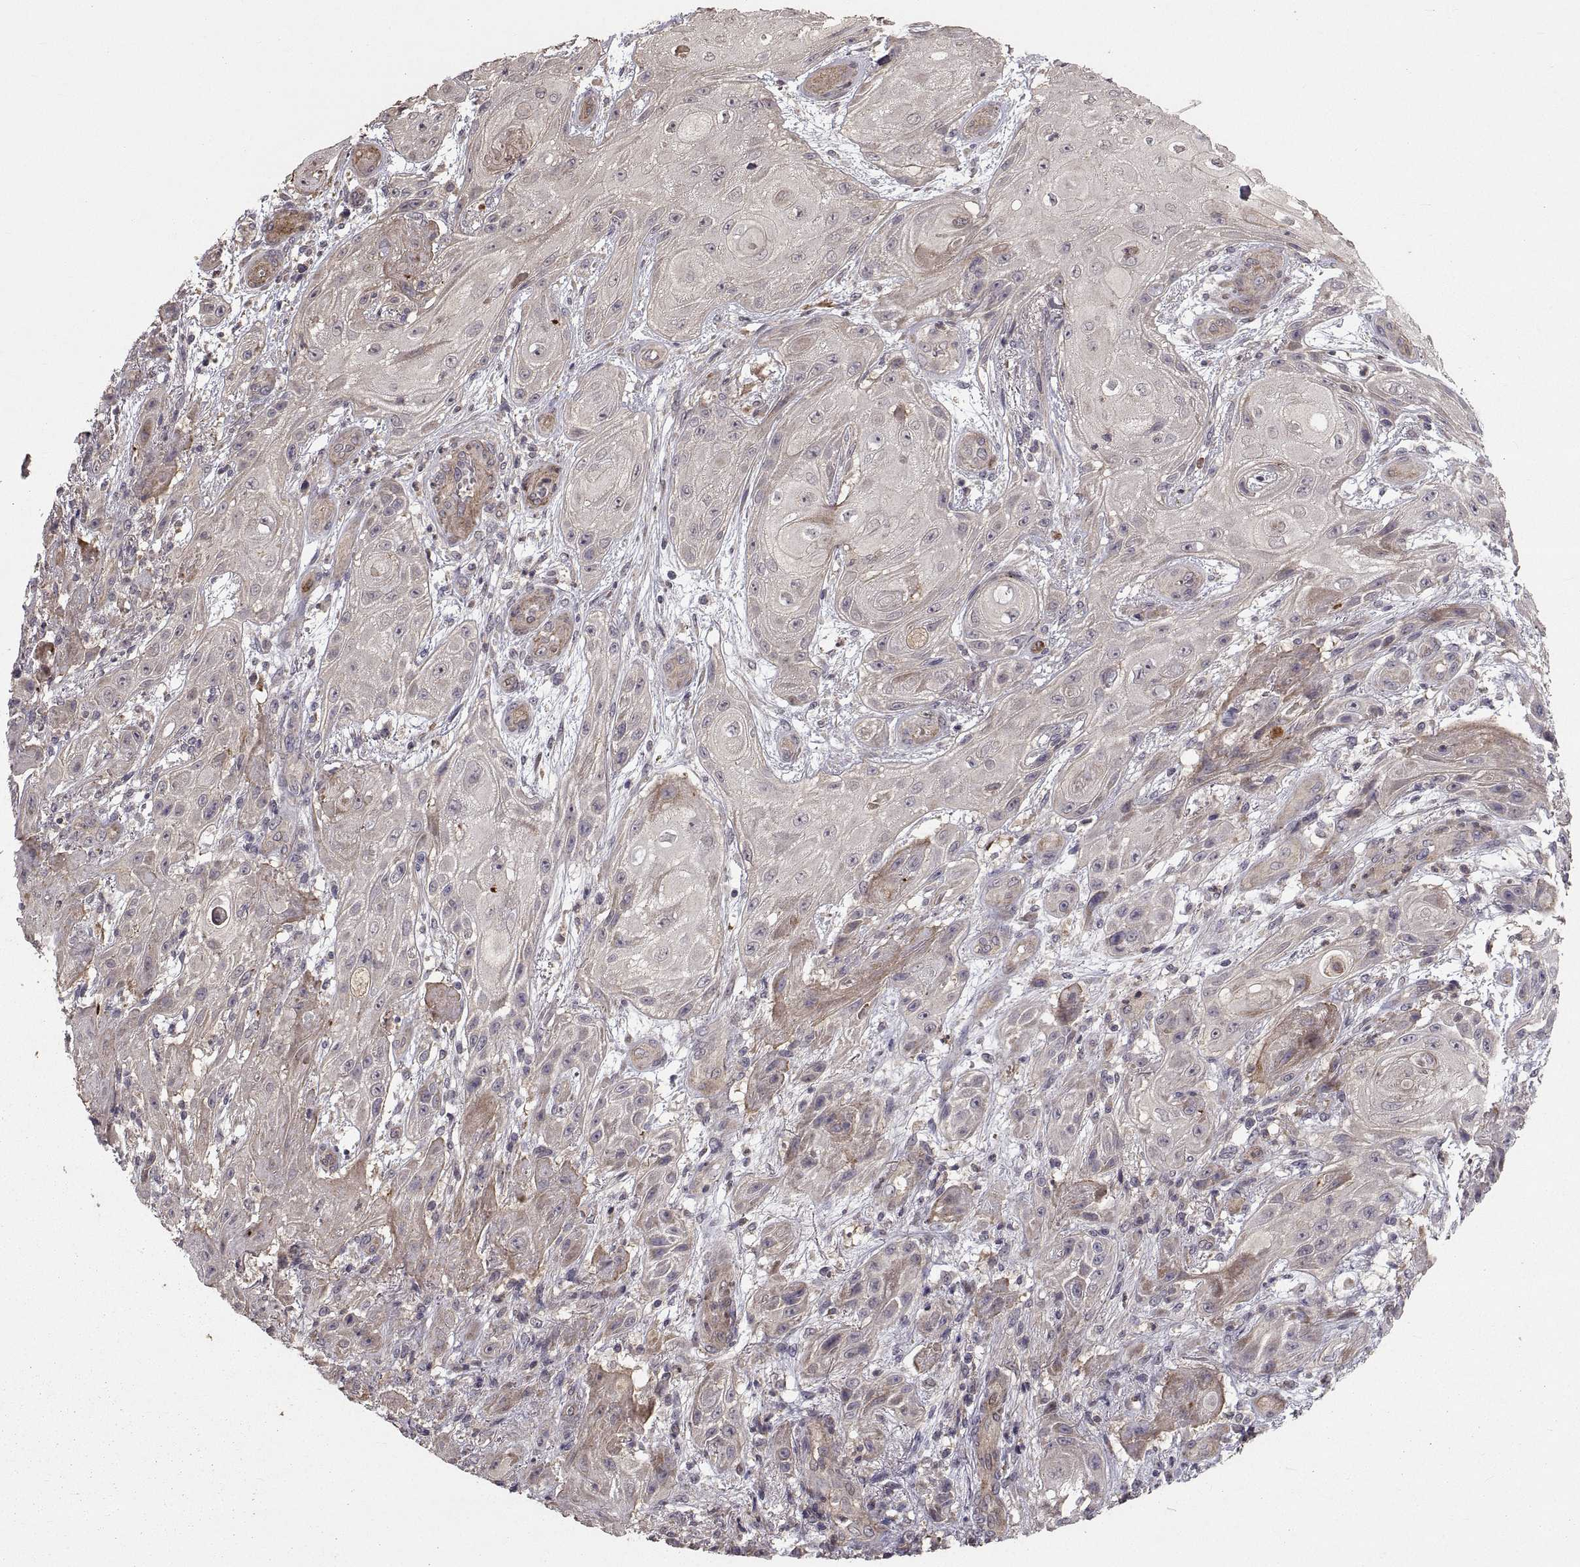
{"staining": {"intensity": "weak", "quantity": "<25%", "location": "cytoplasmic/membranous"}, "tissue": "skin cancer", "cell_type": "Tumor cells", "image_type": "cancer", "snomed": [{"axis": "morphology", "description": "Squamous cell carcinoma, NOS"}, {"axis": "topography", "description": "Skin"}], "caption": "IHC of human skin cancer demonstrates no positivity in tumor cells.", "gene": "PMM2", "patient": {"sex": "male", "age": 62}}